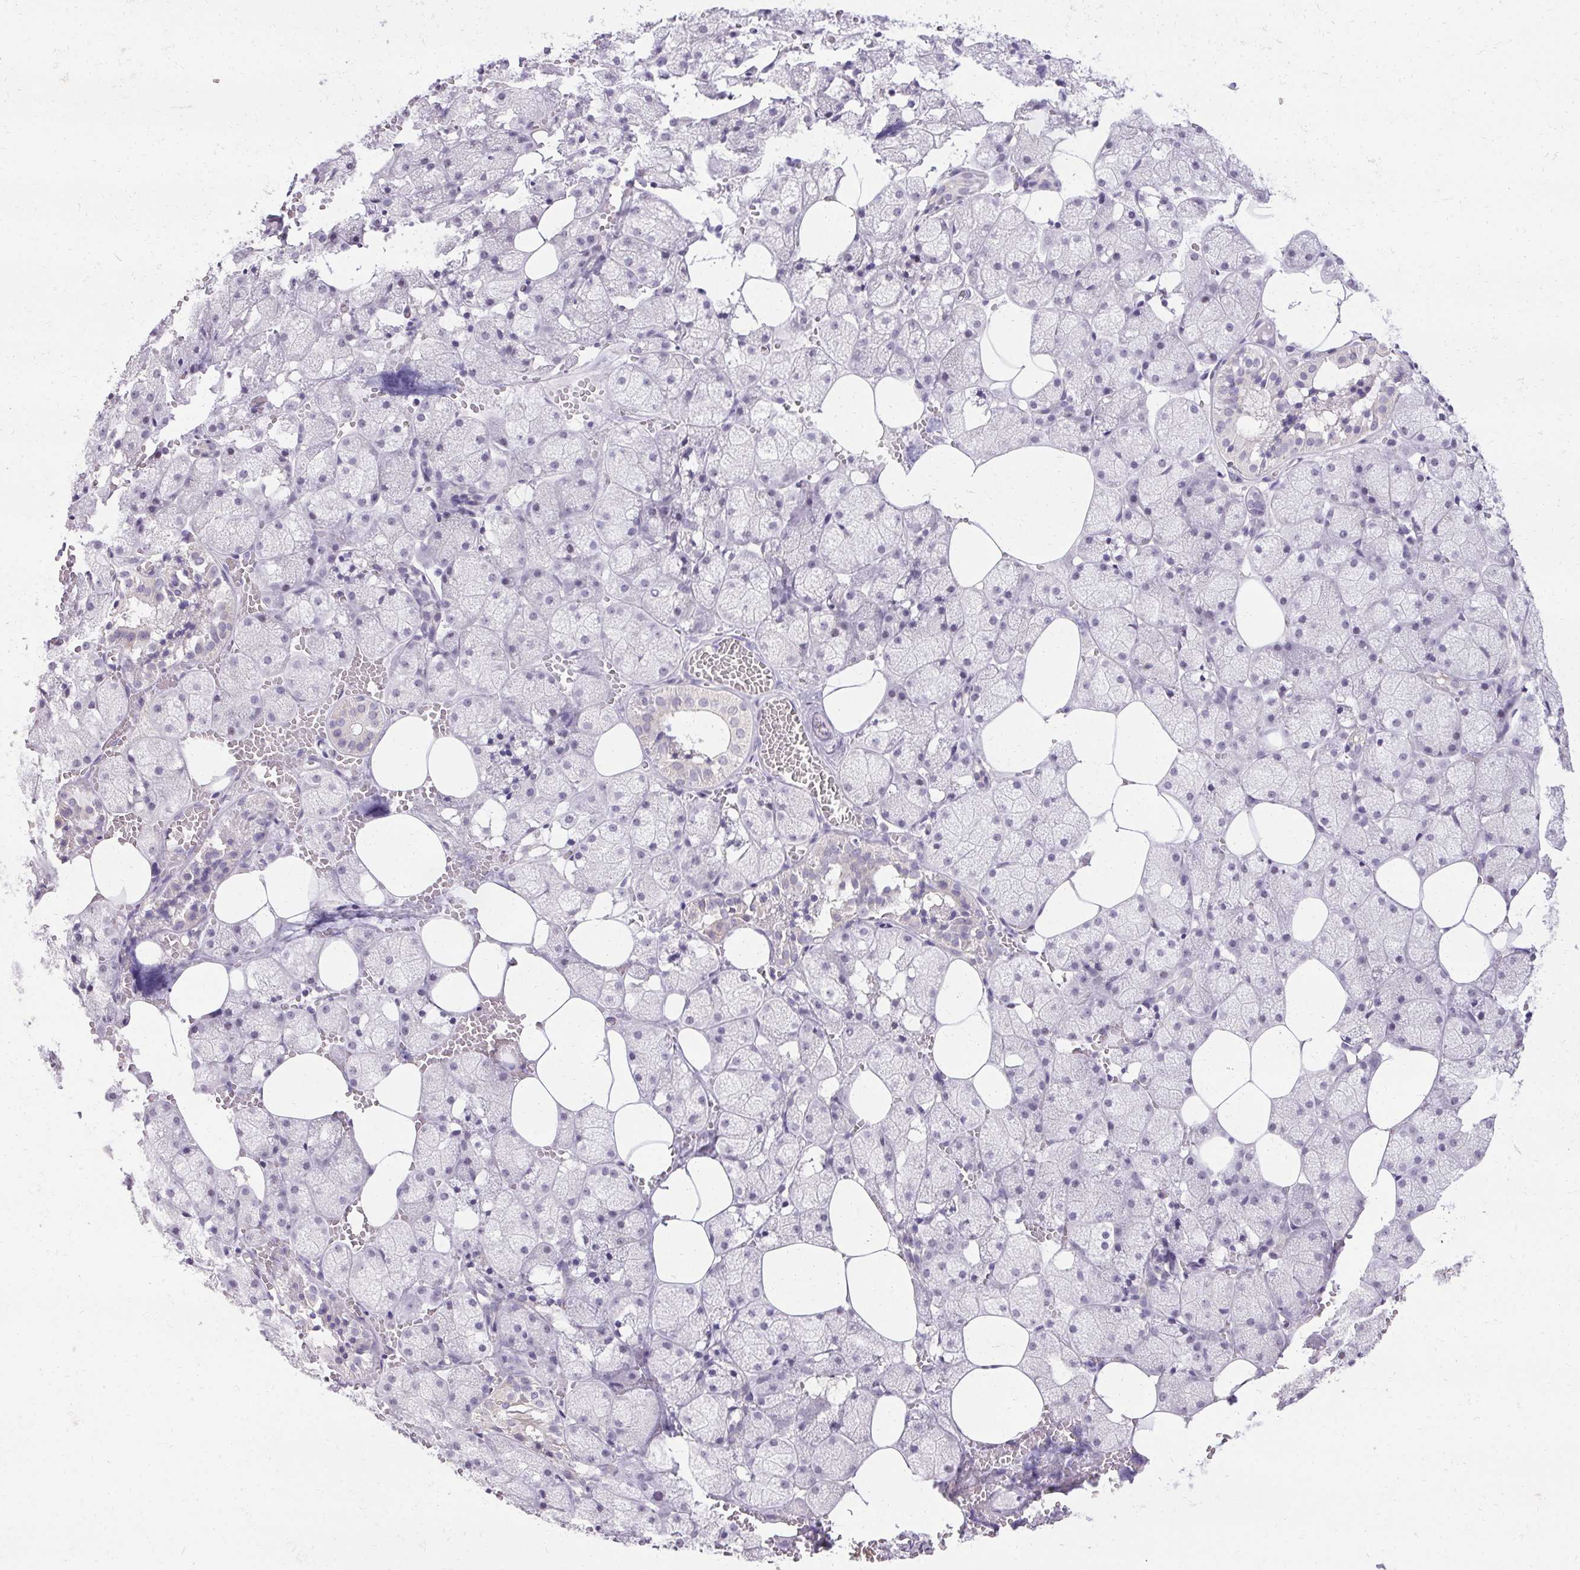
{"staining": {"intensity": "negative", "quantity": "none", "location": "none"}, "tissue": "salivary gland", "cell_type": "Glandular cells", "image_type": "normal", "snomed": [{"axis": "morphology", "description": "Normal tissue, NOS"}, {"axis": "topography", "description": "Salivary gland"}, {"axis": "topography", "description": "Peripheral nerve tissue"}], "caption": "DAB immunohistochemical staining of normal human salivary gland demonstrates no significant staining in glandular cells. The staining was performed using DAB (3,3'-diaminobenzidine) to visualize the protein expression in brown, while the nuclei were stained in blue with hematoxylin (Magnification: 20x).", "gene": "PMEL", "patient": {"sex": "male", "age": 38}}